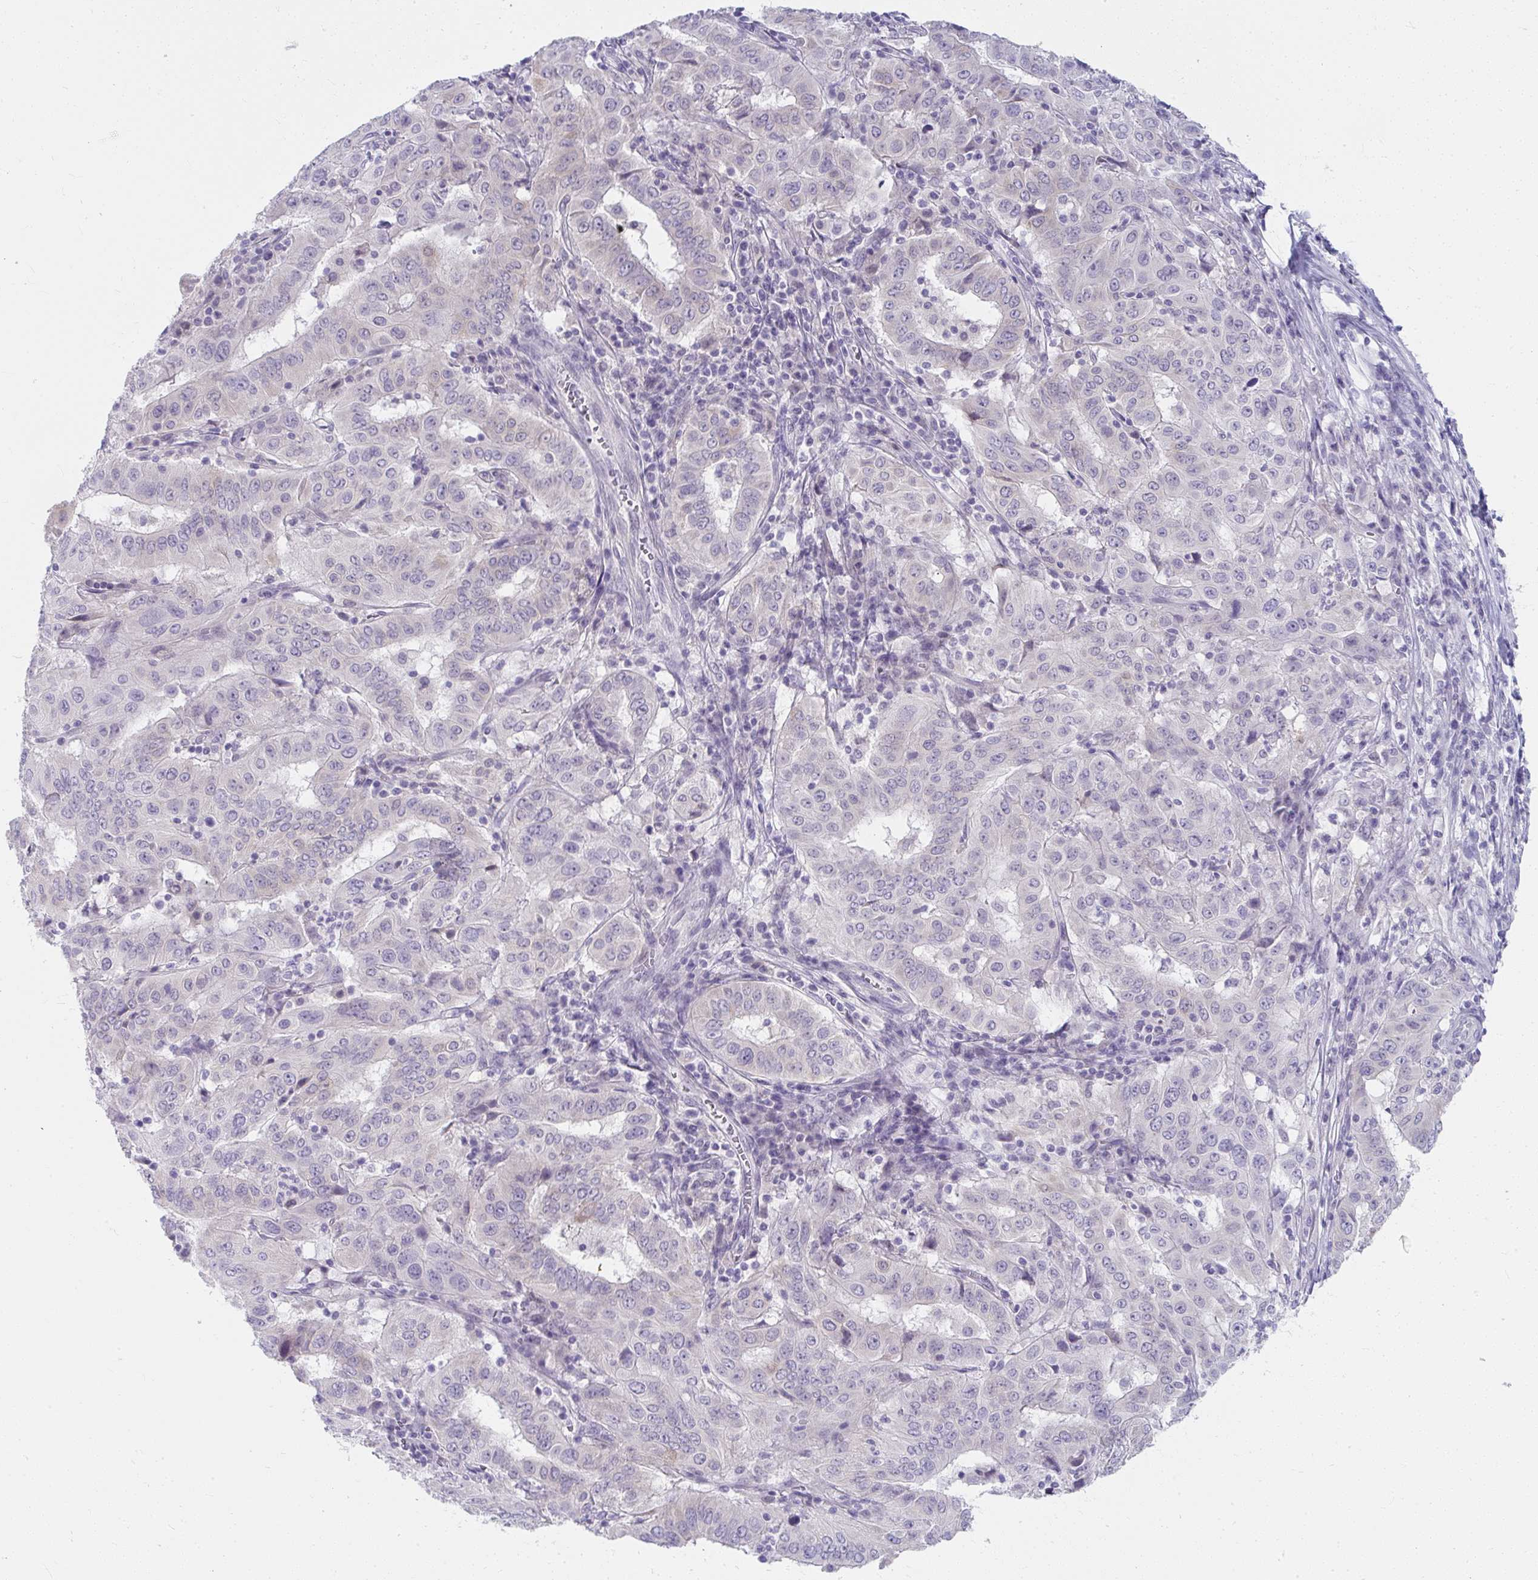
{"staining": {"intensity": "negative", "quantity": "none", "location": "none"}, "tissue": "pancreatic cancer", "cell_type": "Tumor cells", "image_type": "cancer", "snomed": [{"axis": "morphology", "description": "Adenocarcinoma, NOS"}, {"axis": "topography", "description": "Pancreas"}], "caption": "Immunohistochemistry photomicrograph of neoplastic tissue: human pancreatic adenocarcinoma stained with DAB displays no significant protein expression in tumor cells.", "gene": "UGT3A2", "patient": {"sex": "male", "age": 63}}